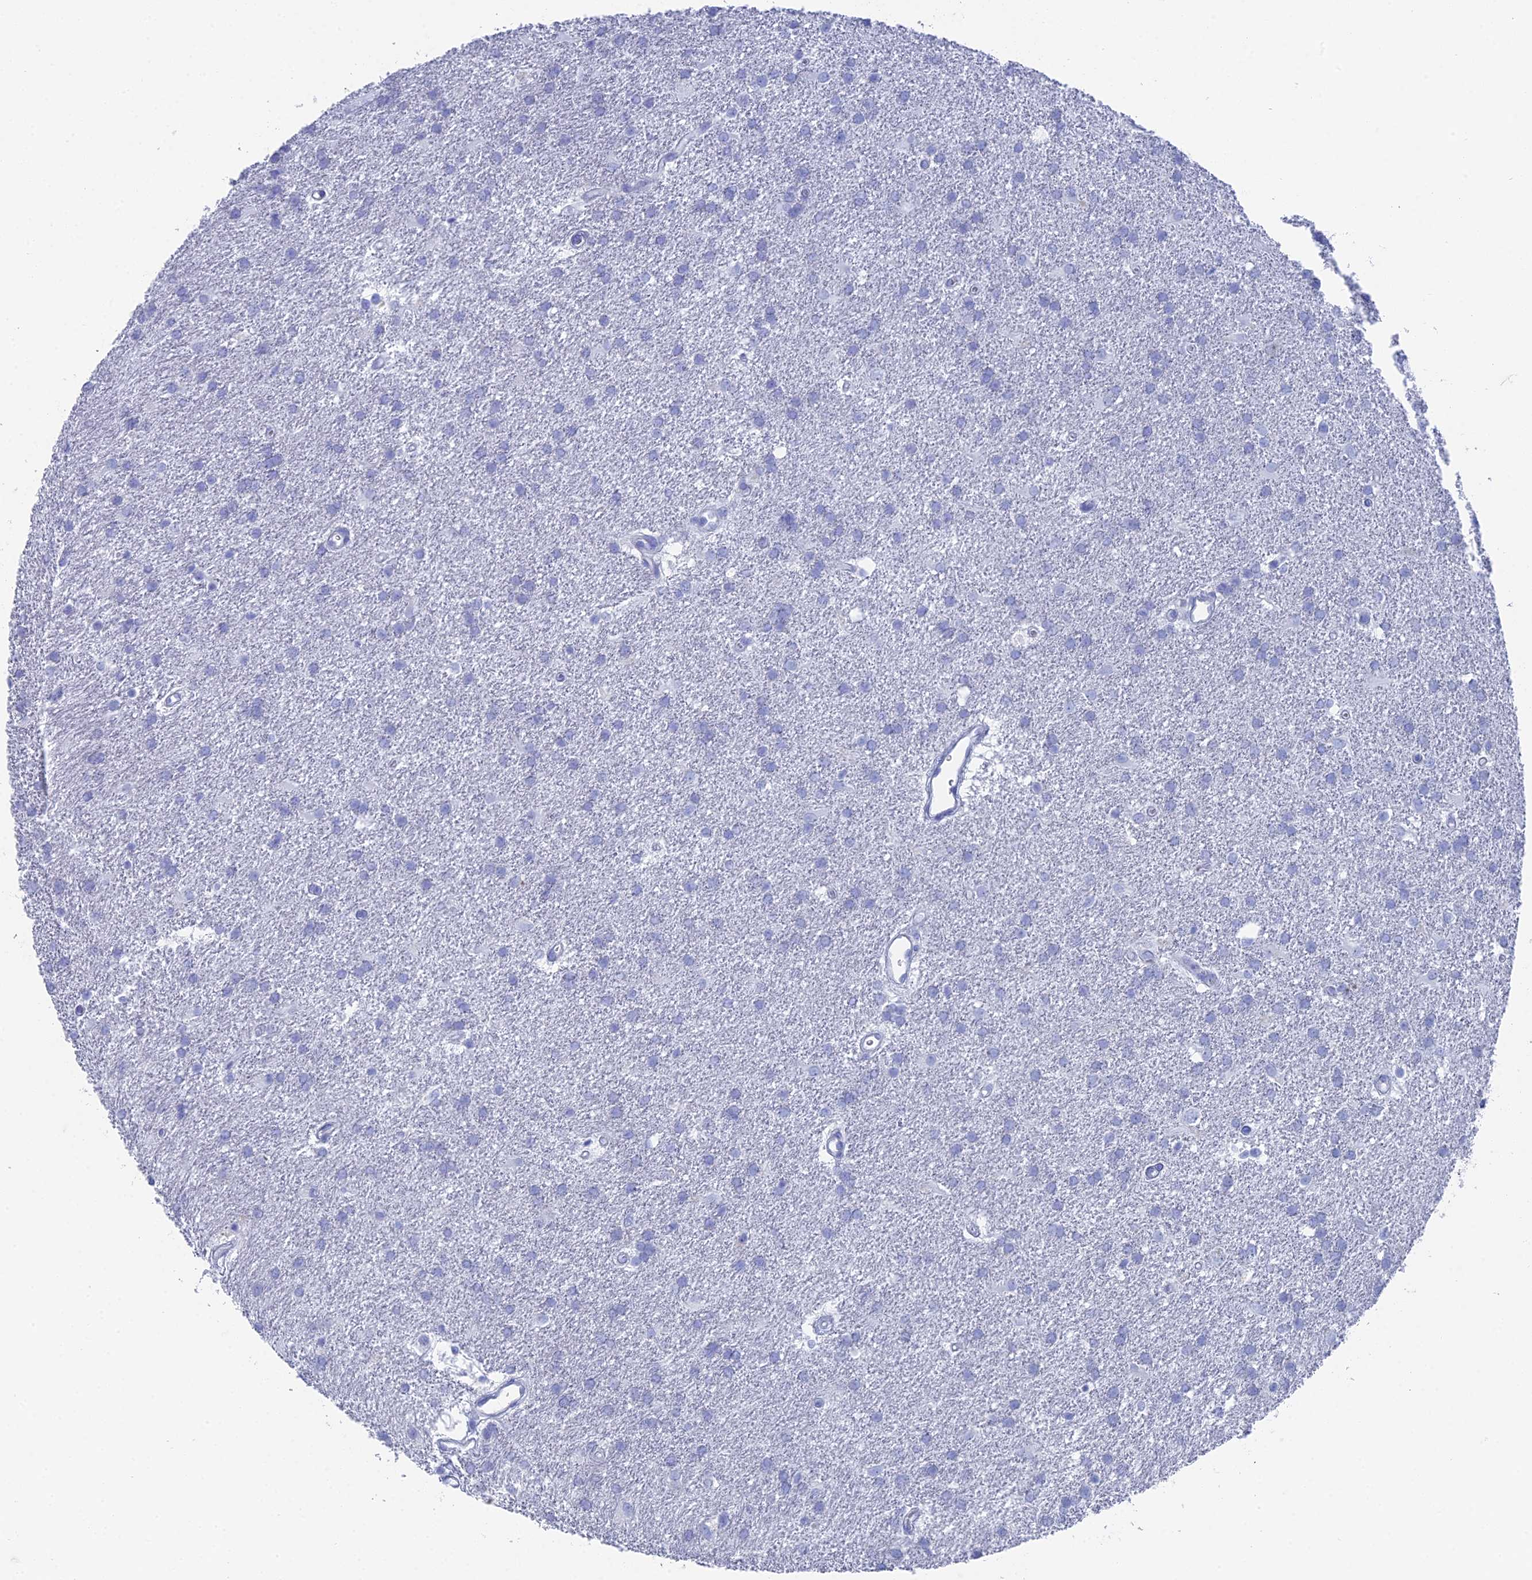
{"staining": {"intensity": "negative", "quantity": "none", "location": "none"}, "tissue": "glioma", "cell_type": "Tumor cells", "image_type": "cancer", "snomed": [{"axis": "morphology", "description": "Glioma, malignant, Low grade"}, {"axis": "topography", "description": "Brain"}], "caption": "The IHC histopathology image has no significant expression in tumor cells of glioma tissue. The staining was performed using DAB (3,3'-diaminobenzidine) to visualize the protein expression in brown, while the nuclei were stained in blue with hematoxylin (Magnification: 20x).", "gene": "ENPP3", "patient": {"sex": "male", "age": 66}}